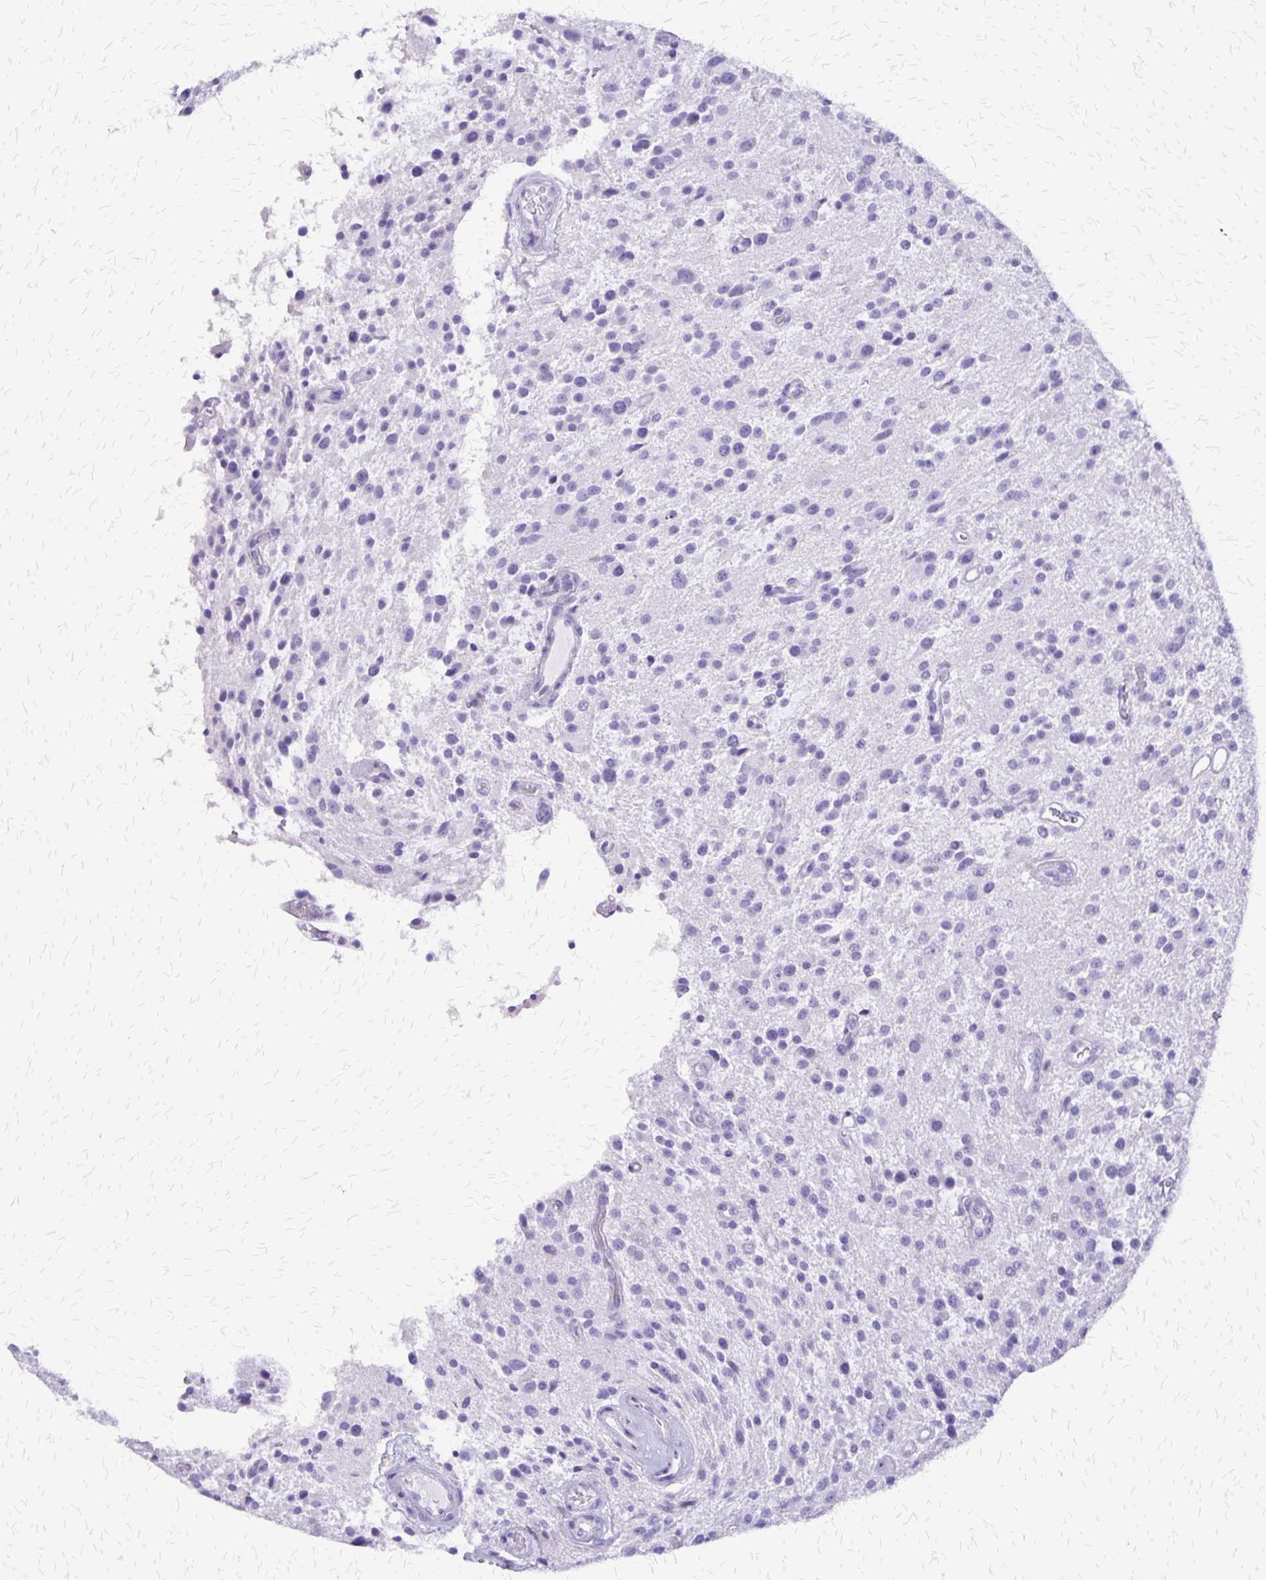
{"staining": {"intensity": "negative", "quantity": "none", "location": "none"}, "tissue": "glioma", "cell_type": "Tumor cells", "image_type": "cancer", "snomed": [{"axis": "morphology", "description": "Glioma, malignant, Low grade"}, {"axis": "topography", "description": "Brain"}], "caption": "Human glioma stained for a protein using immunohistochemistry (IHC) demonstrates no positivity in tumor cells.", "gene": "SLC13A2", "patient": {"sex": "male", "age": 43}}